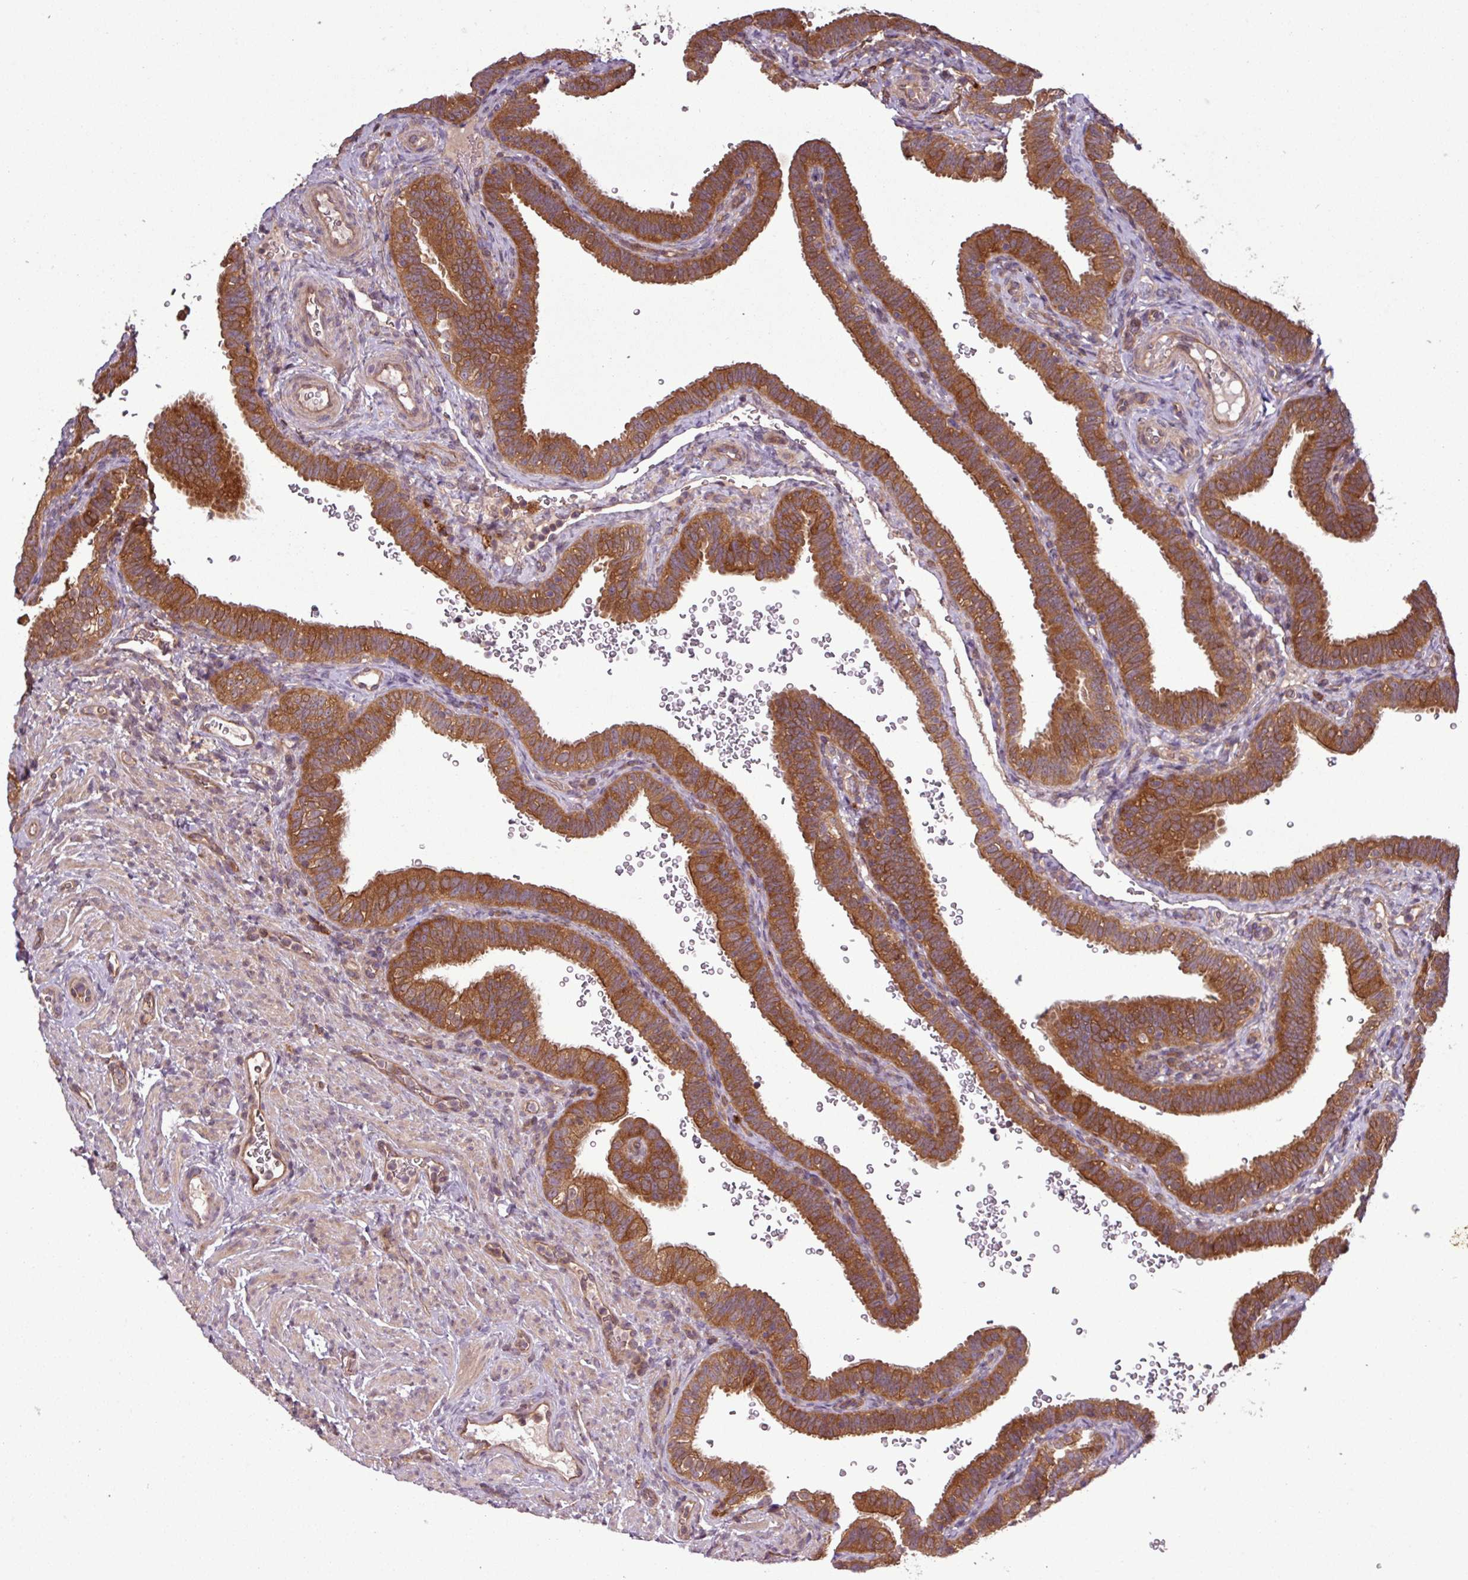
{"staining": {"intensity": "strong", "quantity": ">75%", "location": "cytoplasmic/membranous"}, "tissue": "fallopian tube", "cell_type": "Glandular cells", "image_type": "normal", "snomed": [{"axis": "morphology", "description": "Normal tissue, NOS"}, {"axis": "topography", "description": "Fallopian tube"}], "caption": "Glandular cells exhibit high levels of strong cytoplasmic/membranous expression in about >75% of cells in unremarkable human fallopian tube. Using DAB (brown) and hematoxylin (blue) stains, captured at high magnification using brightfield microscopy.", "gene": "SIRPB2", "patient": {"sex": "female", "age": 41}}